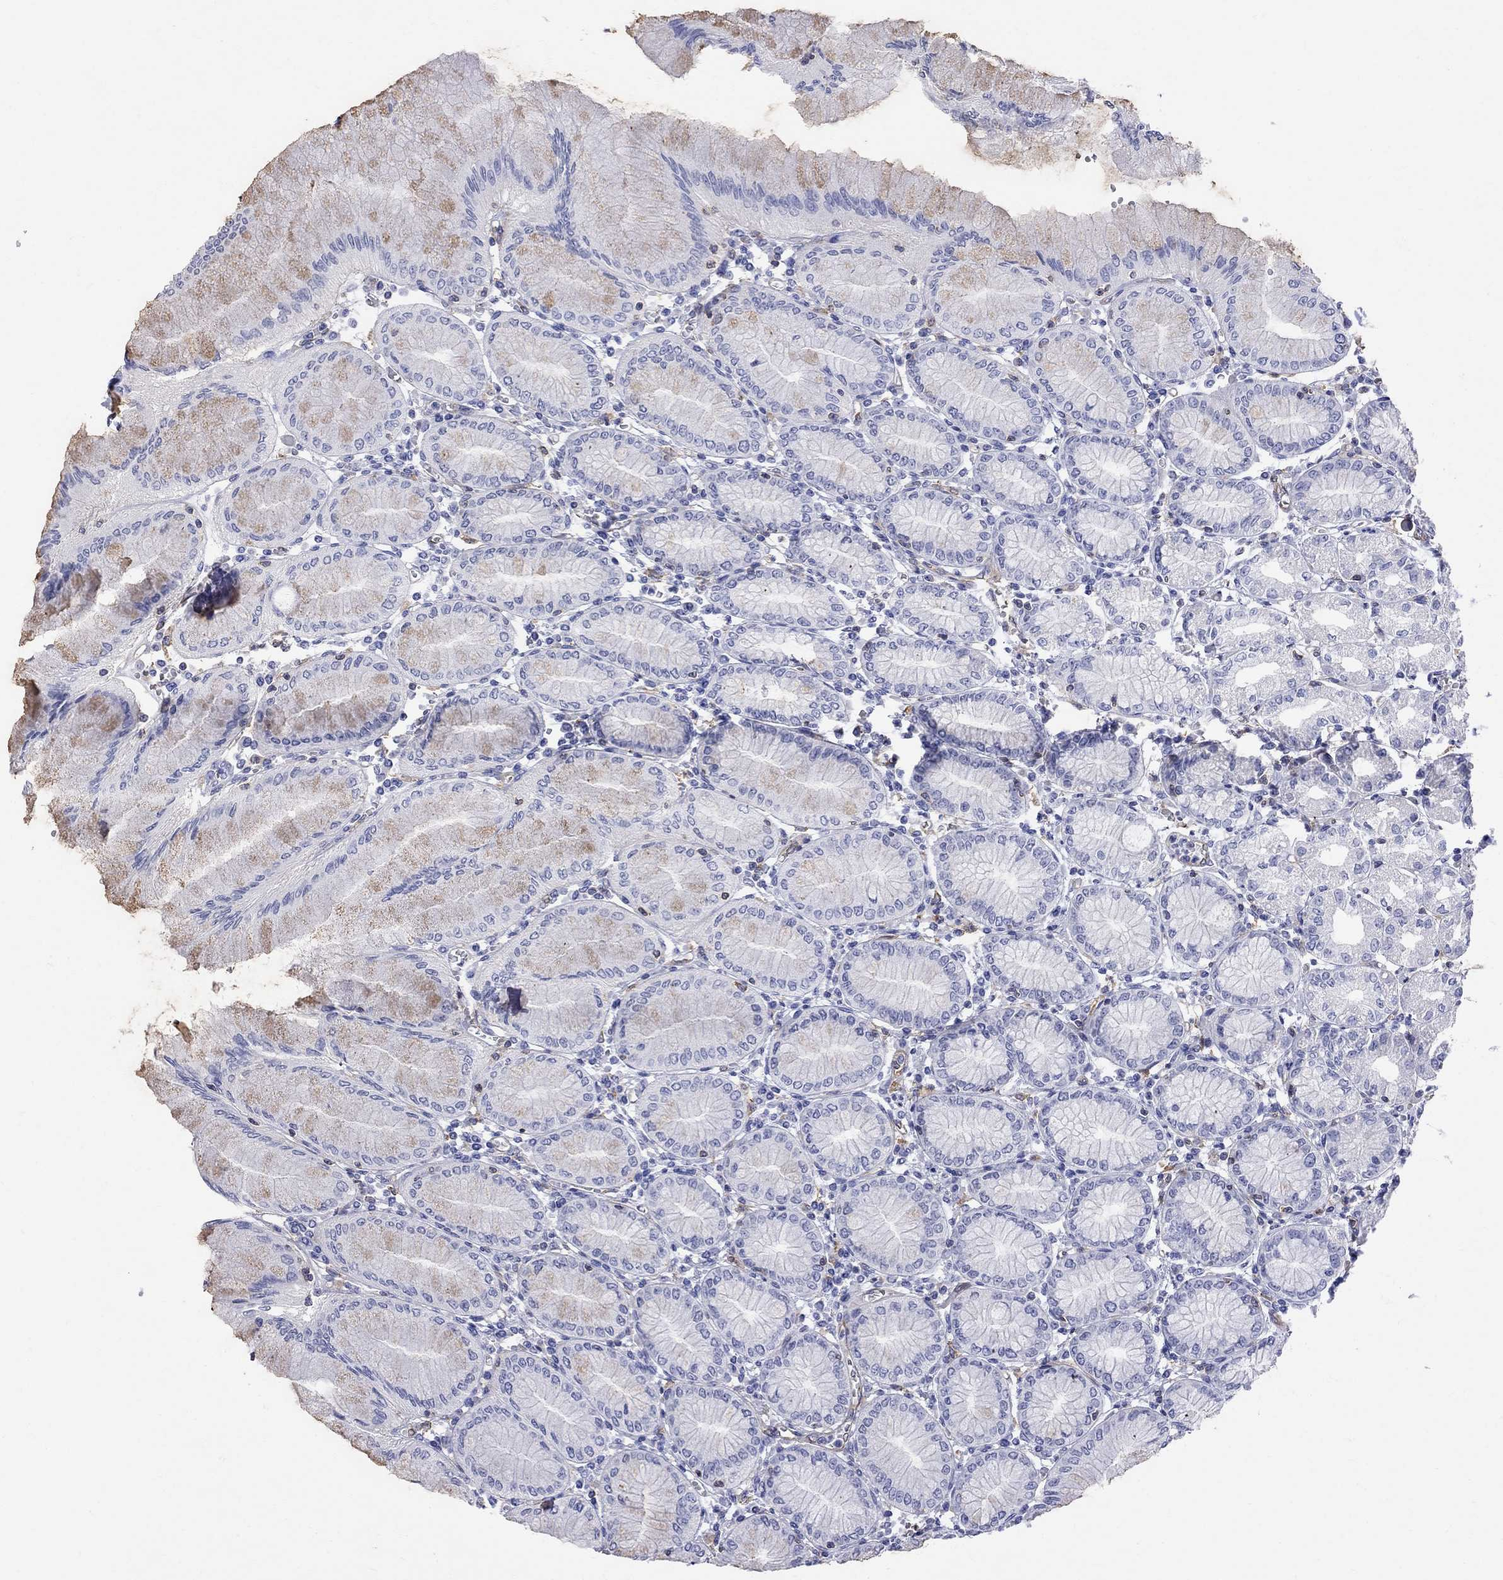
{"staining": {"intensity": "negative", "quantity": "none", "location": "none"}, "tissue": "stomach", "cell_type": "Glandular cells", "image_type": "normal", "snomed": [{"axis": "morphology", "description": "Normal tissue, NOS"}, {"axis": "topography", "description": "Skeletal muscle"}, {"axis": "topography", "description": "Stomach"}], "caption": "Immunohistochemistry of benign stomach shows no positivity in glandular cells.", "gene": "ABI3", "patient": {"sex": "female", "age": 57}}